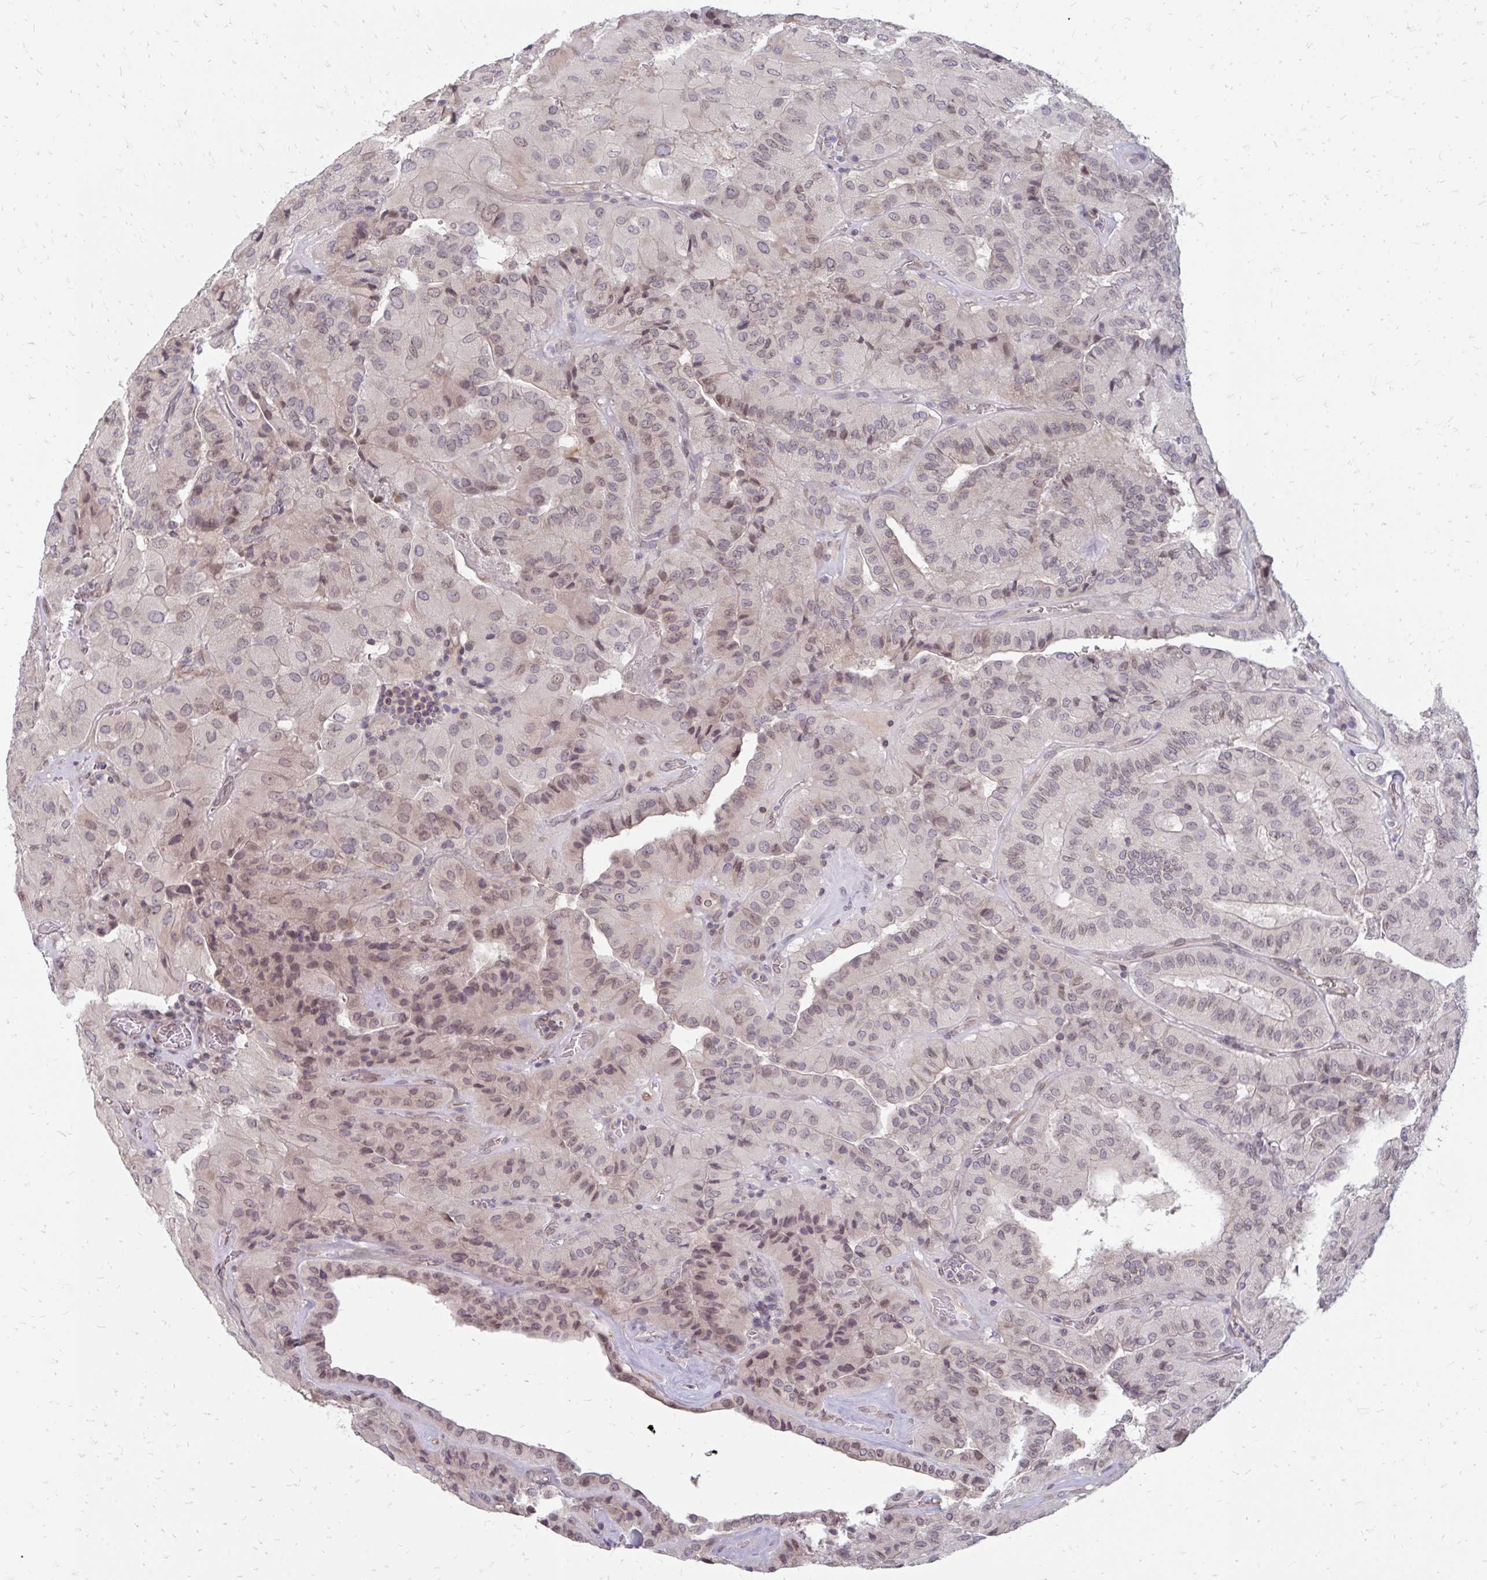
{"staining": {"intensity": "weak", "quantity": "25%-75%", "location": "nuclear"}, "tissue": "thyroid cancer", "cell_type": "Tumor cells", "image_type": "cancer", "snomed": [{"axis": "morphology", "description": "Normal tissue, NOS"}, {"axis": "morphology", "description": "Papillary adenocarcinoma, NOS"}, {"axis": "topography", "description": "Thyroid gland"}], "caption": "An immunohistochemistry (IHC) photomicrograph of tumor tissue is shown. Protein staining in brown shows weak nuclear positivity in thyroid cancer (papillary adenocarcinoma) within tumor cells.", "gene": "GPC5", "patient": {"sex": "female", "age": 59}}